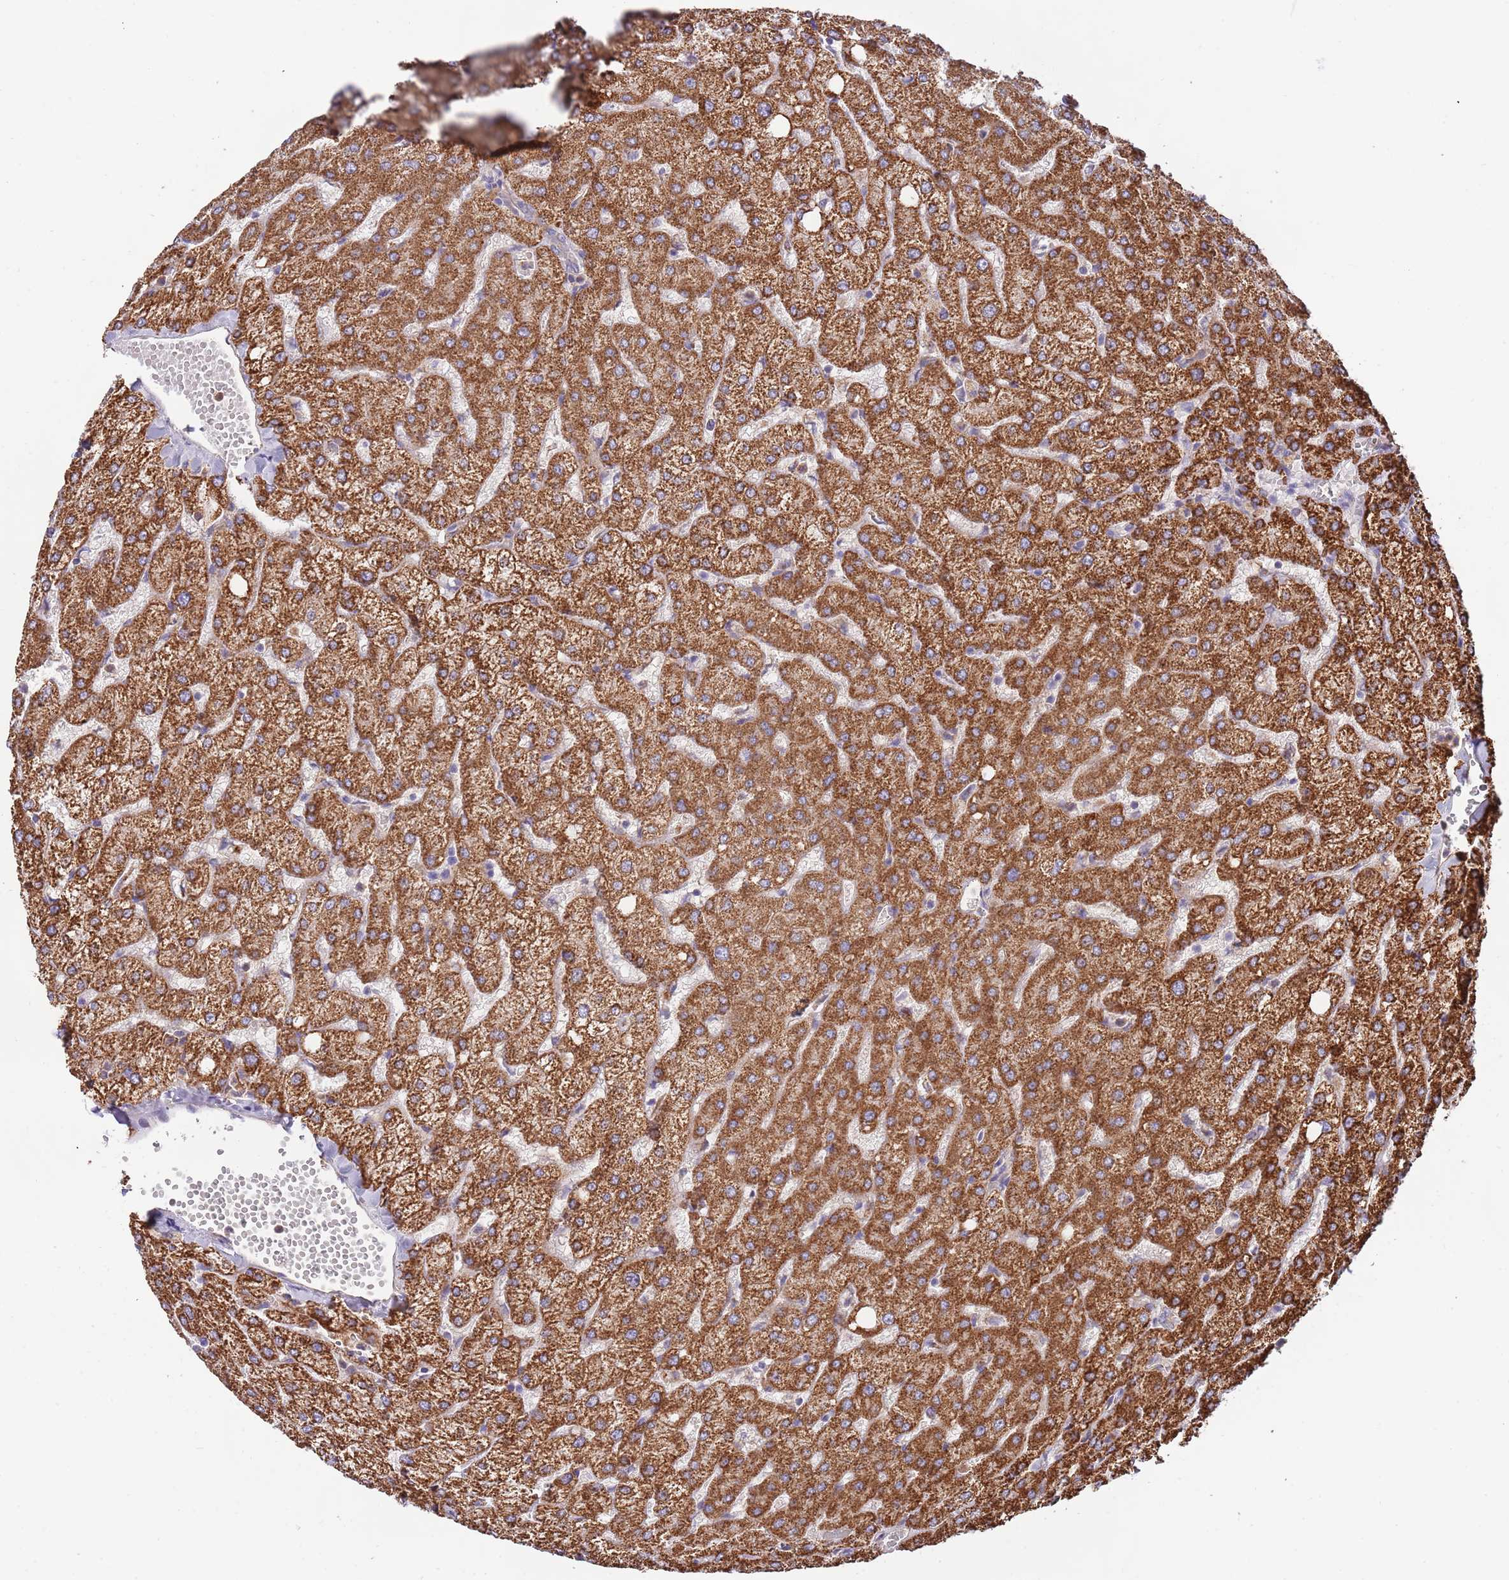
{"staining": {"intensity": "negative", "quantity": "none", "location": "none"}, "tissue": "liver", "cell_type": "Cholangiocytes", "image_type": "normal", "snomed": [{"axis": "morphology", "description": "Normal tissue, NOS"}, {"axis": "topography", "description": "Liver"}], "caption": "This is an immunohistochemistry photomicrograph of normal liver. There is no expression in cholangiocytes.", "gene": "DOCK6", "patient": {"sex": "female", "age": 54}}